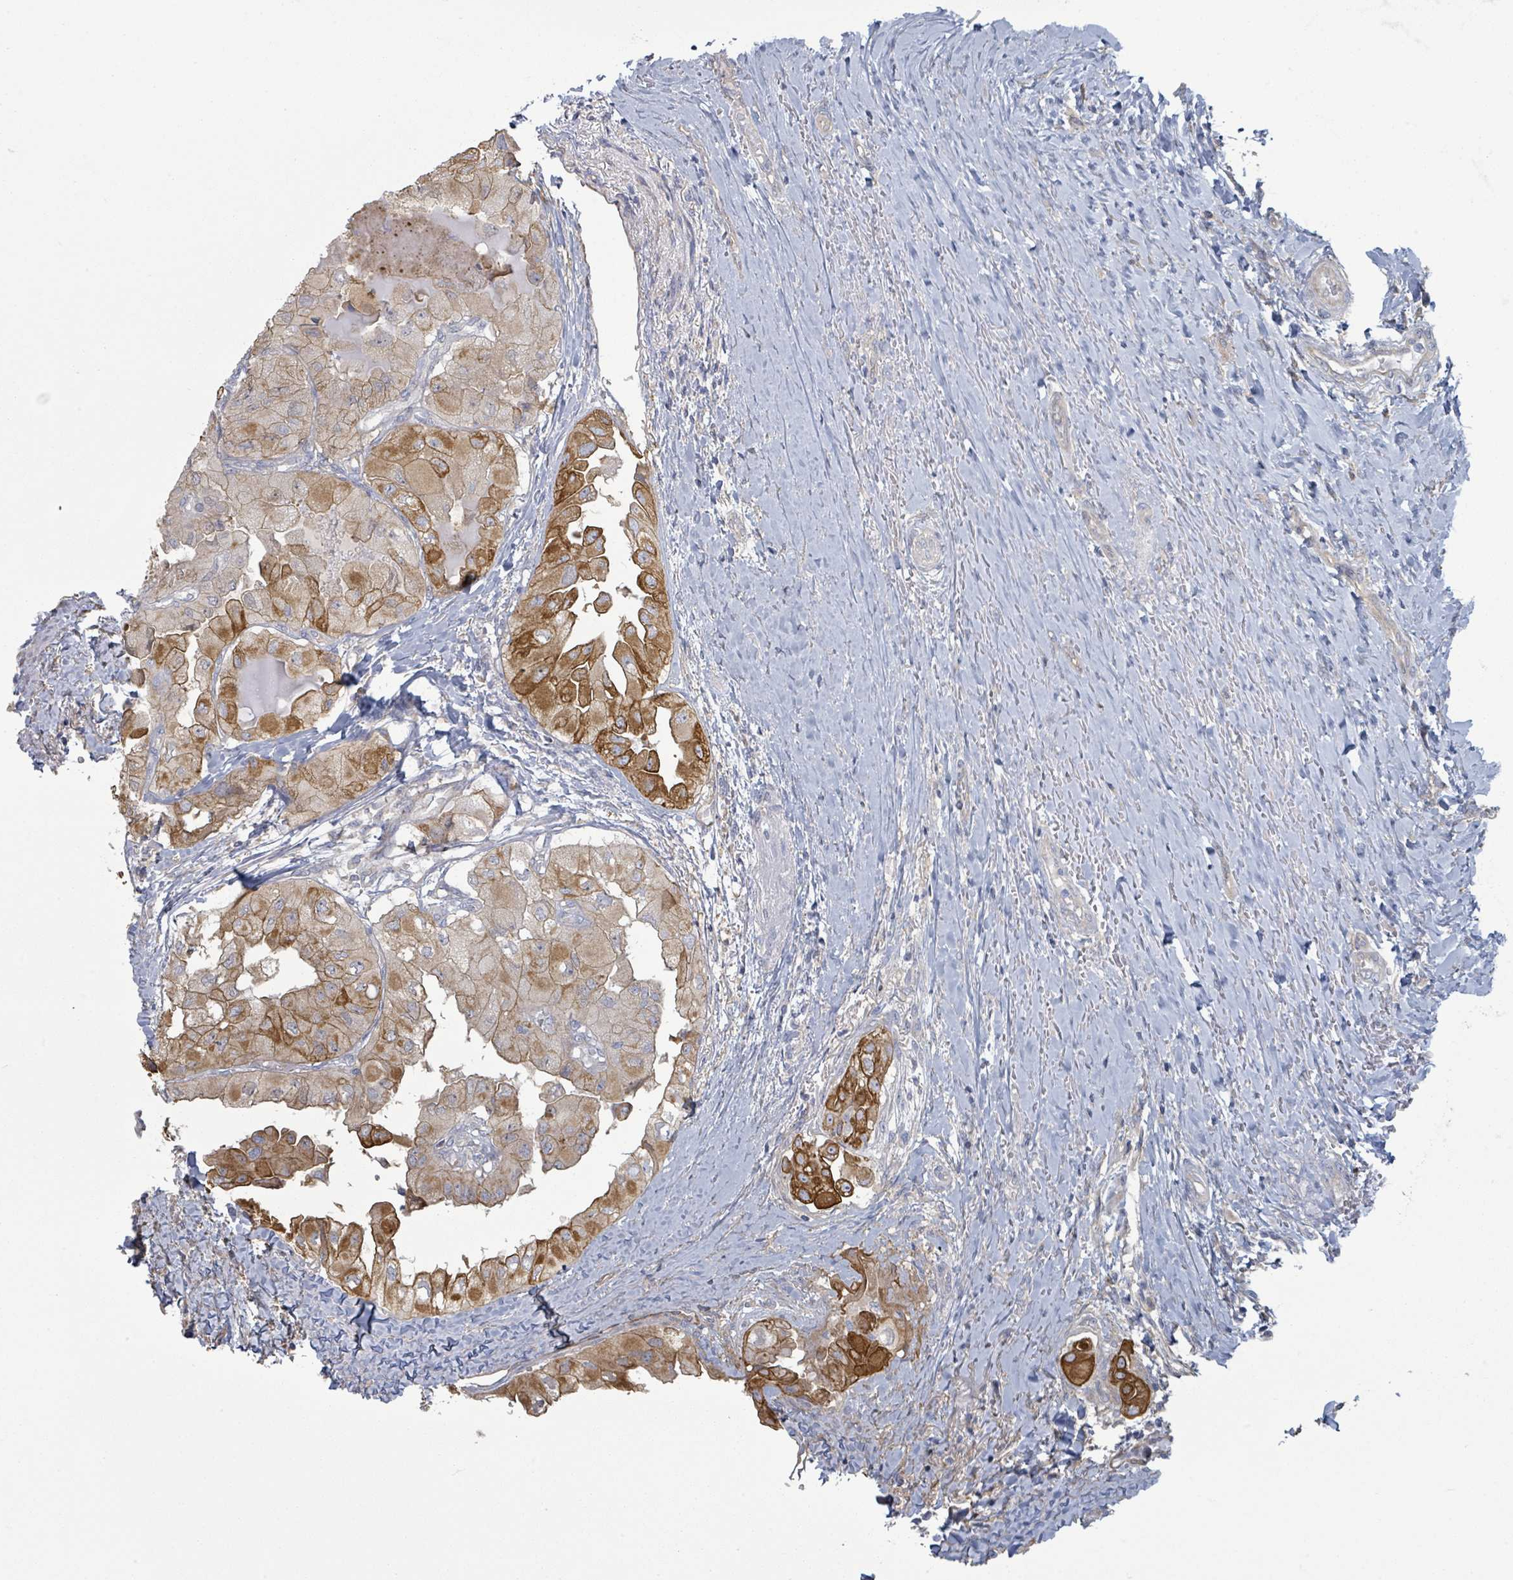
{"staining": {"intensity": "strong", "quantity": "25%-75%", "location": "cytoplasmic/membranous"}, "tissue": "thyroid cancer", "cell_type": "Tumor cells", "image_type": "cancer", "snomed": [{"axis": "morphology", "description": "Papillary adenocarcinoma, NOS"}, {"axis": "topography", "description": "Thyroid gland"}], "caption": "Thyroid papillary adenocarcinoma tissue displays strong cytoplasmic/membranous expression in about 25%-75% of tumor cells", "gene": "COL13A1", "patient": {"sex": "female", "age": 59}}